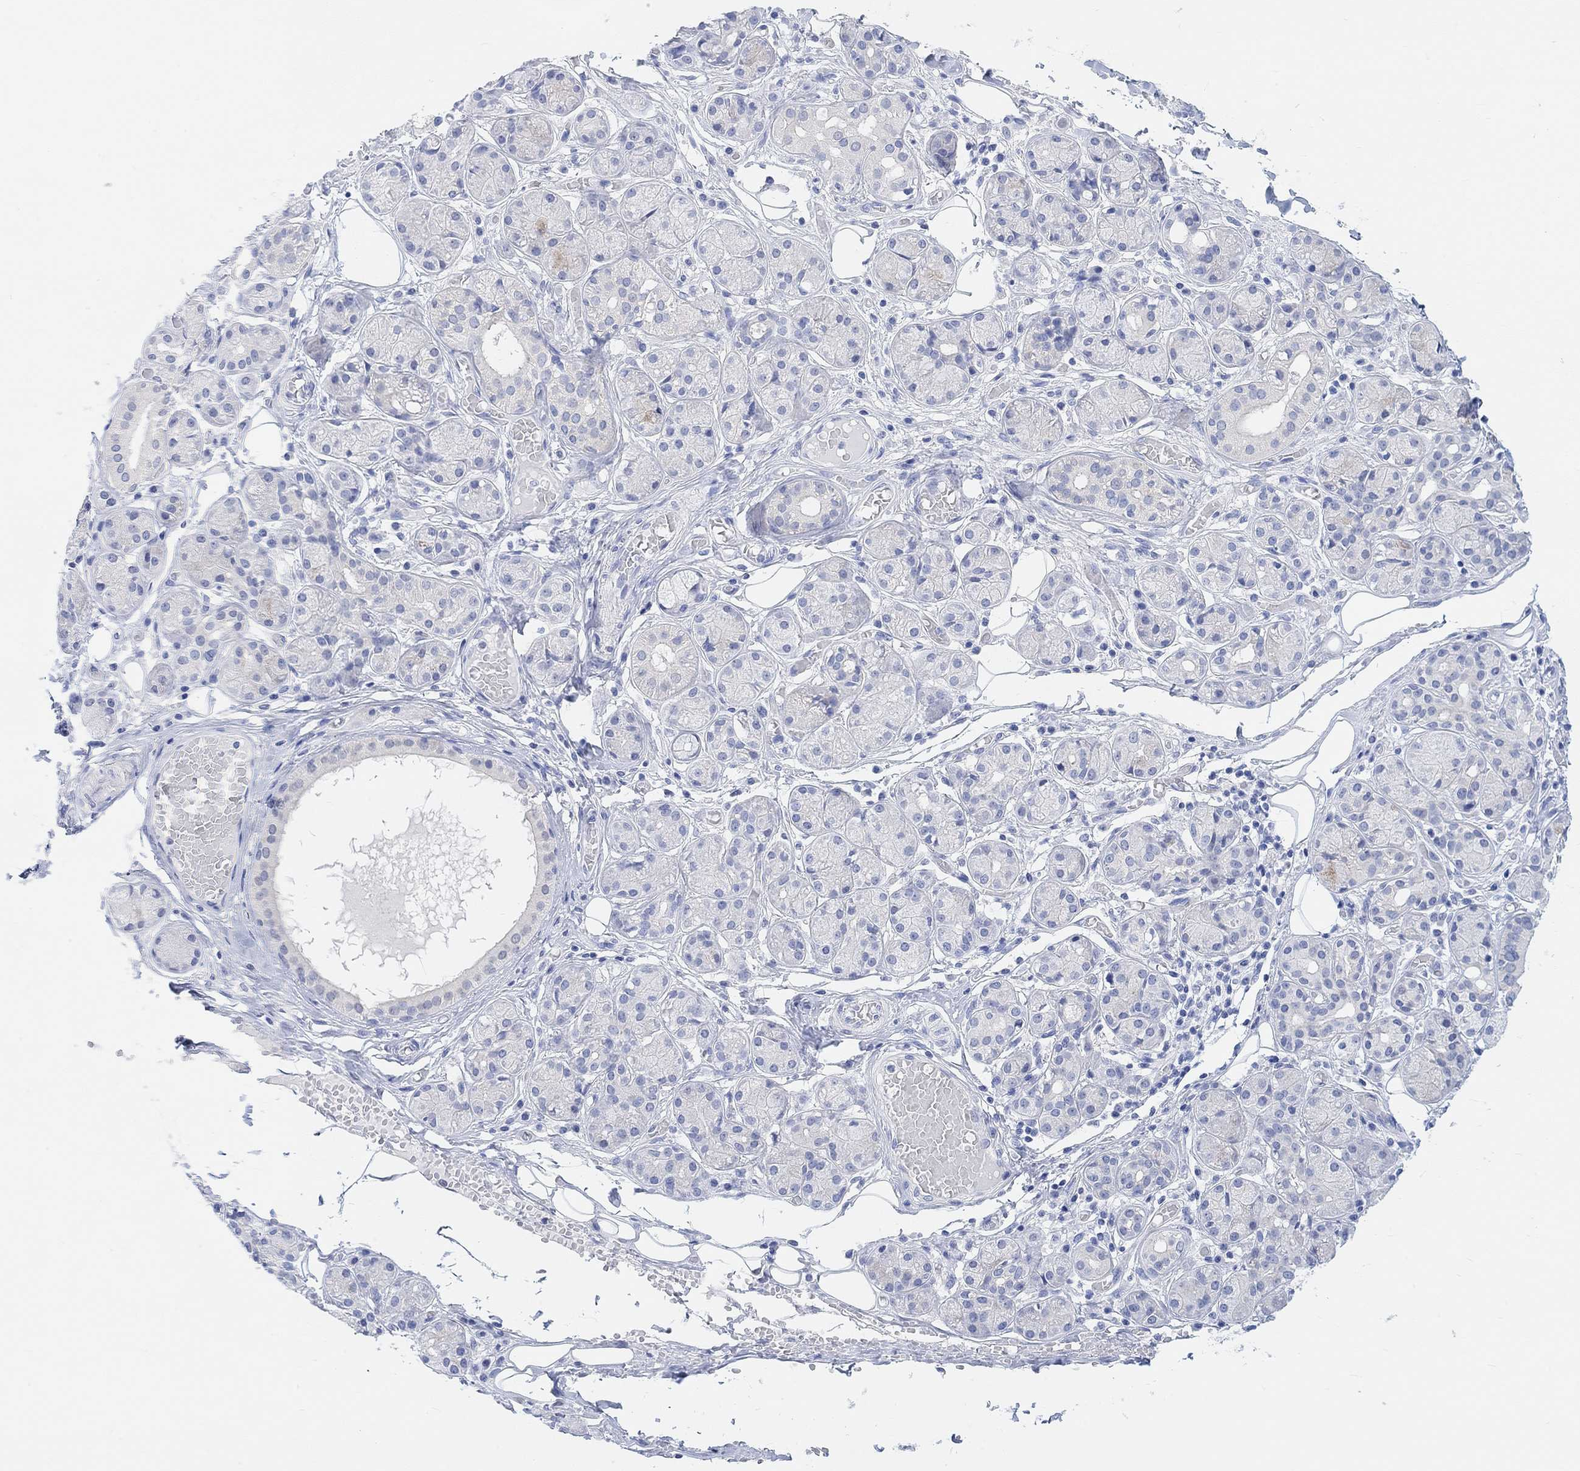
{"staining": {"intensity": "negative", "quantity": "none", "location": "none"}, "tissue": "salivary gland", "cell_type": "Glandular cells", "image_type": "normal", "snomed": [{"axis": "morphology", "description": "Normal tissue, NOS"}, {"axis": "topography", "description": "Salivary gland"}, {"axis": "topography", "description": "Peripheral nerve tissue"}], "caption": "Unremarkable salivary gland was stained to show a protein in brown. There is no significant staining in glandular cells. (Immunohistochemistry, brightfield microscopy, high magnification).", "gene": "ENO4", "patient": {"sex": "male", "age": 71}}